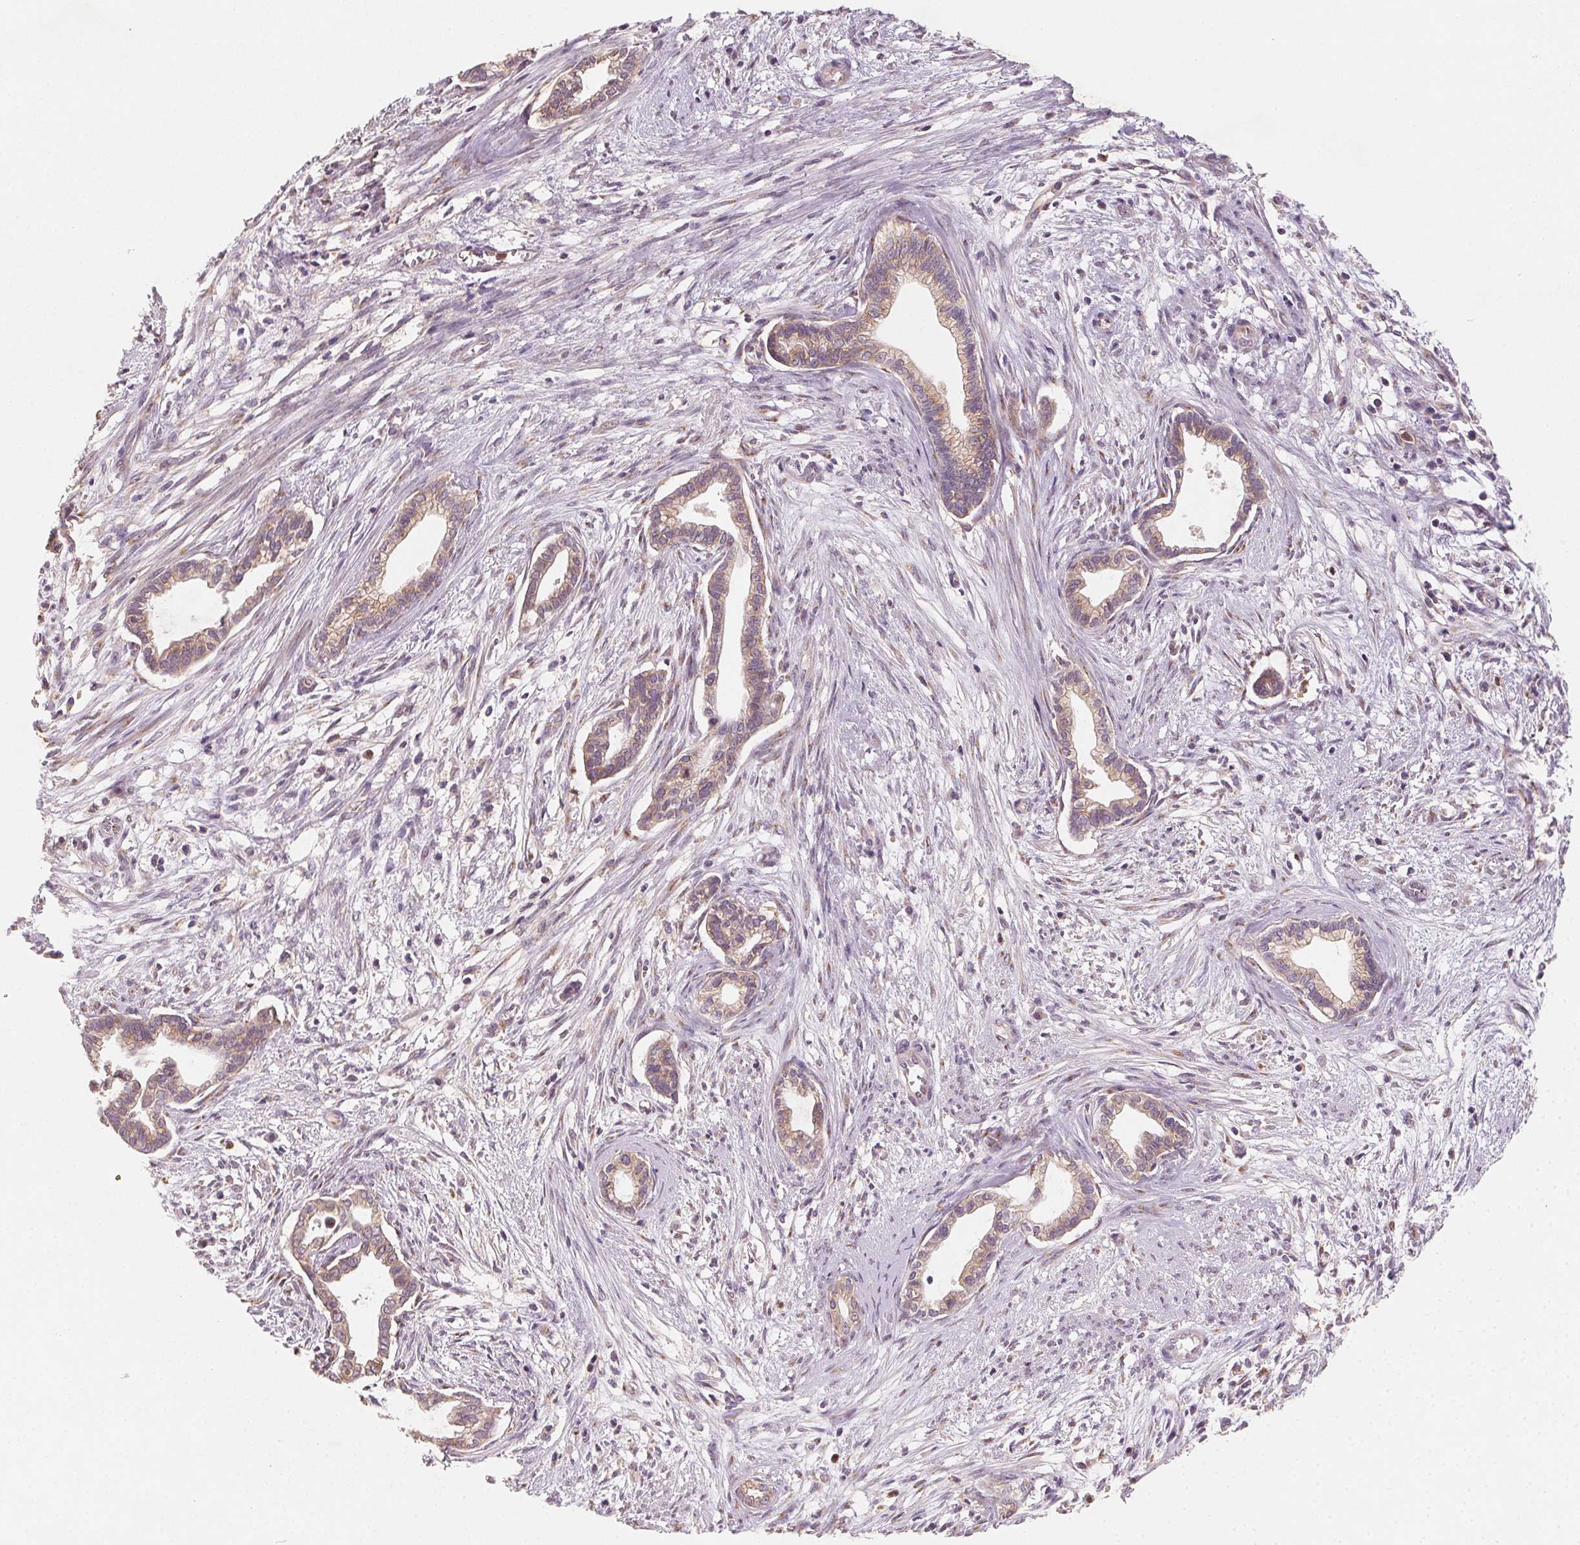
{"staining": {"intensity": "weak", "quantity": ">75%", "location": "cytoplasmic/membranous"}, "tissue": "cervical cancer", "cell_type": "Tumor cells", "image_type": "cancer", "snomed": [{"axis": "morphology", "description": "Adenocarcinoma, NOS"}, {"axis": "topography", "description": "Cervix"}], "caption": "IHC of human cervical cancer (adenocarcinoma) reveals low levels of weak cytoplasmic/membranous positivity in about >75% of tumor cells.", "gene": "AP1S1", "patient": {"sex": "female", "age": 62}}